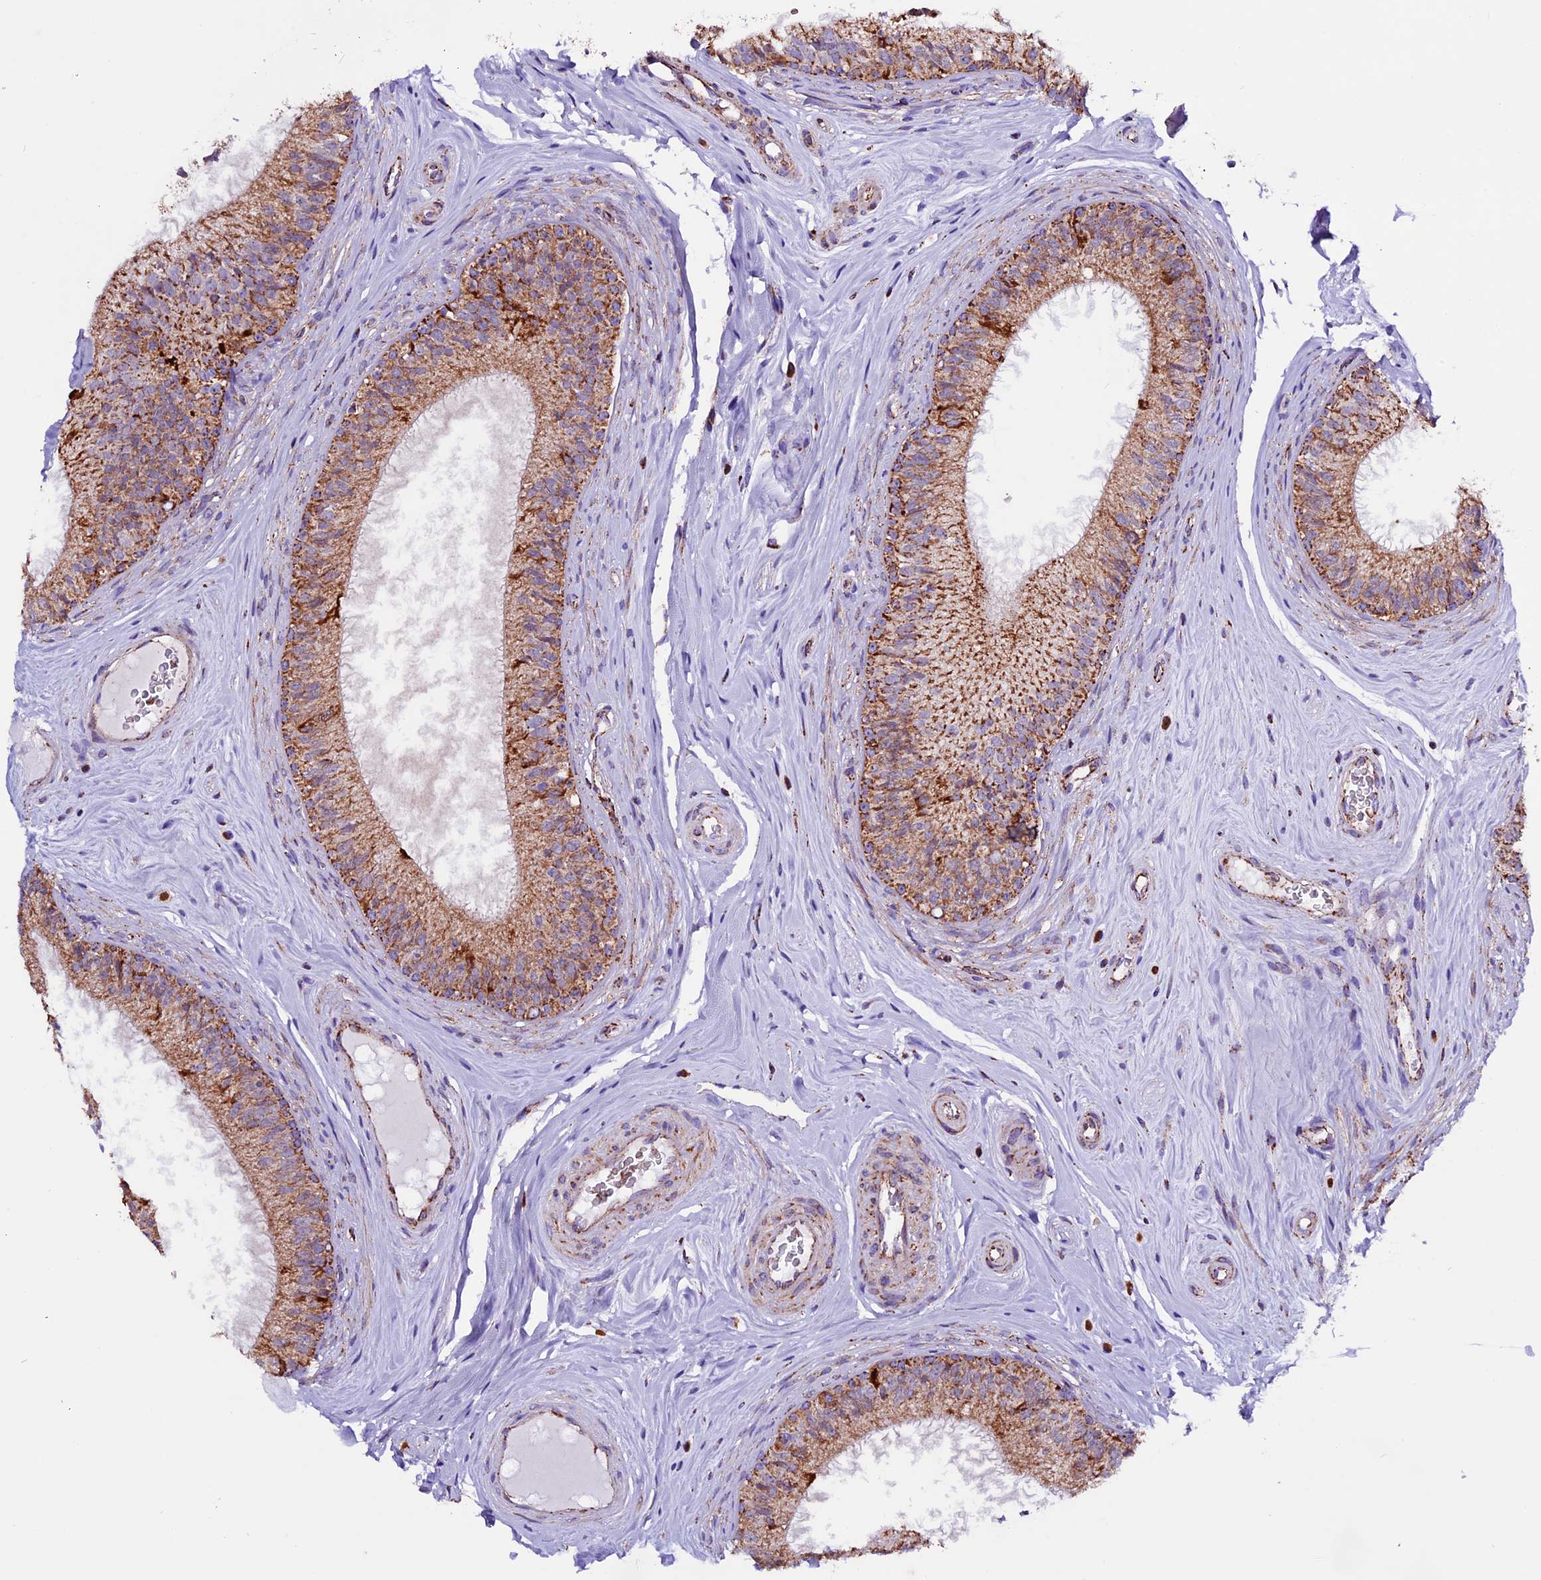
{"staining": {"intensity": "moderate", "quantity": ">75%", "location": "cytoplasmic/membranous"}, "tissue": "epididymis", "cell_type": "Glandular cells", "image_type": "normal", "snomed": [{"axis": "morphology", "description": "Normal tissue, NOS"}, {"axis": "topography", "description": "Epididymis"}], "caption": "A brown stain shows moderate cytoplasmic/membranous expression of a protein in glandular cells of unremarkable epididymis.", "gene": "CX3CL1", "patient": {"sex": "male", "age": 33}}